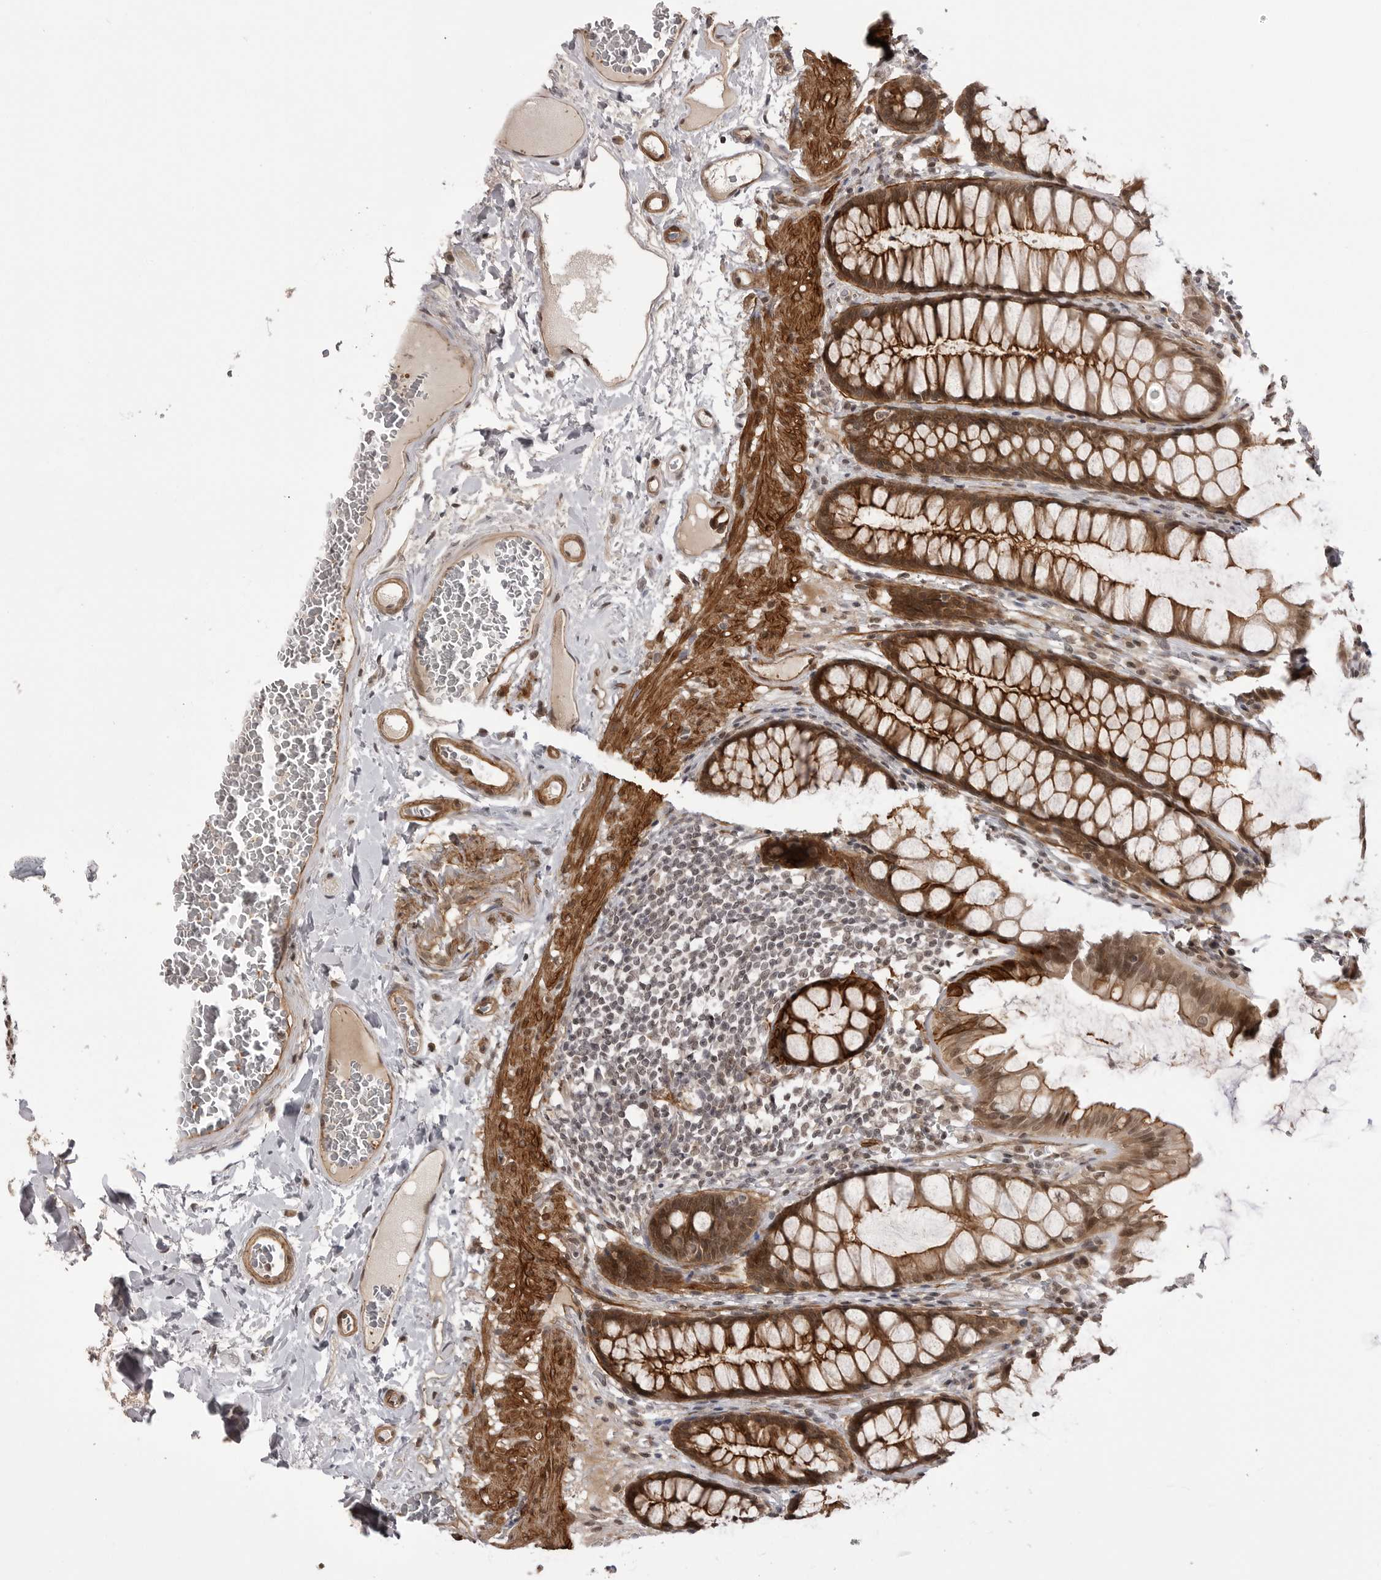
{"staining": {"intensity": "moderate", "quantity": ">75%", "location": "cytoplasmic/membranous"}, "tissue": "colon", "cell_type": "Endothelial cells", "image_type": "normal", "snomed": [{"axis": "morphology", "description": "Normal tissue, NOS"}, {"axis": "topography", "description": "Colon"}], "caption": "IHC staining of benign colon, which demonstrates medium levels of moderate cytoplasmic/membranous positivity in about >75% of endothelial cells indicating moderate cytoplasmic/membranous protein staining. The staining was performed using DAB (3,3'-diaminobenzidine) (brown) for protein detection and nuclei were counterstained in hematoxylin (blue).", "gene": "SORBS1", "patient": {"sex": "female", "age": 55}}